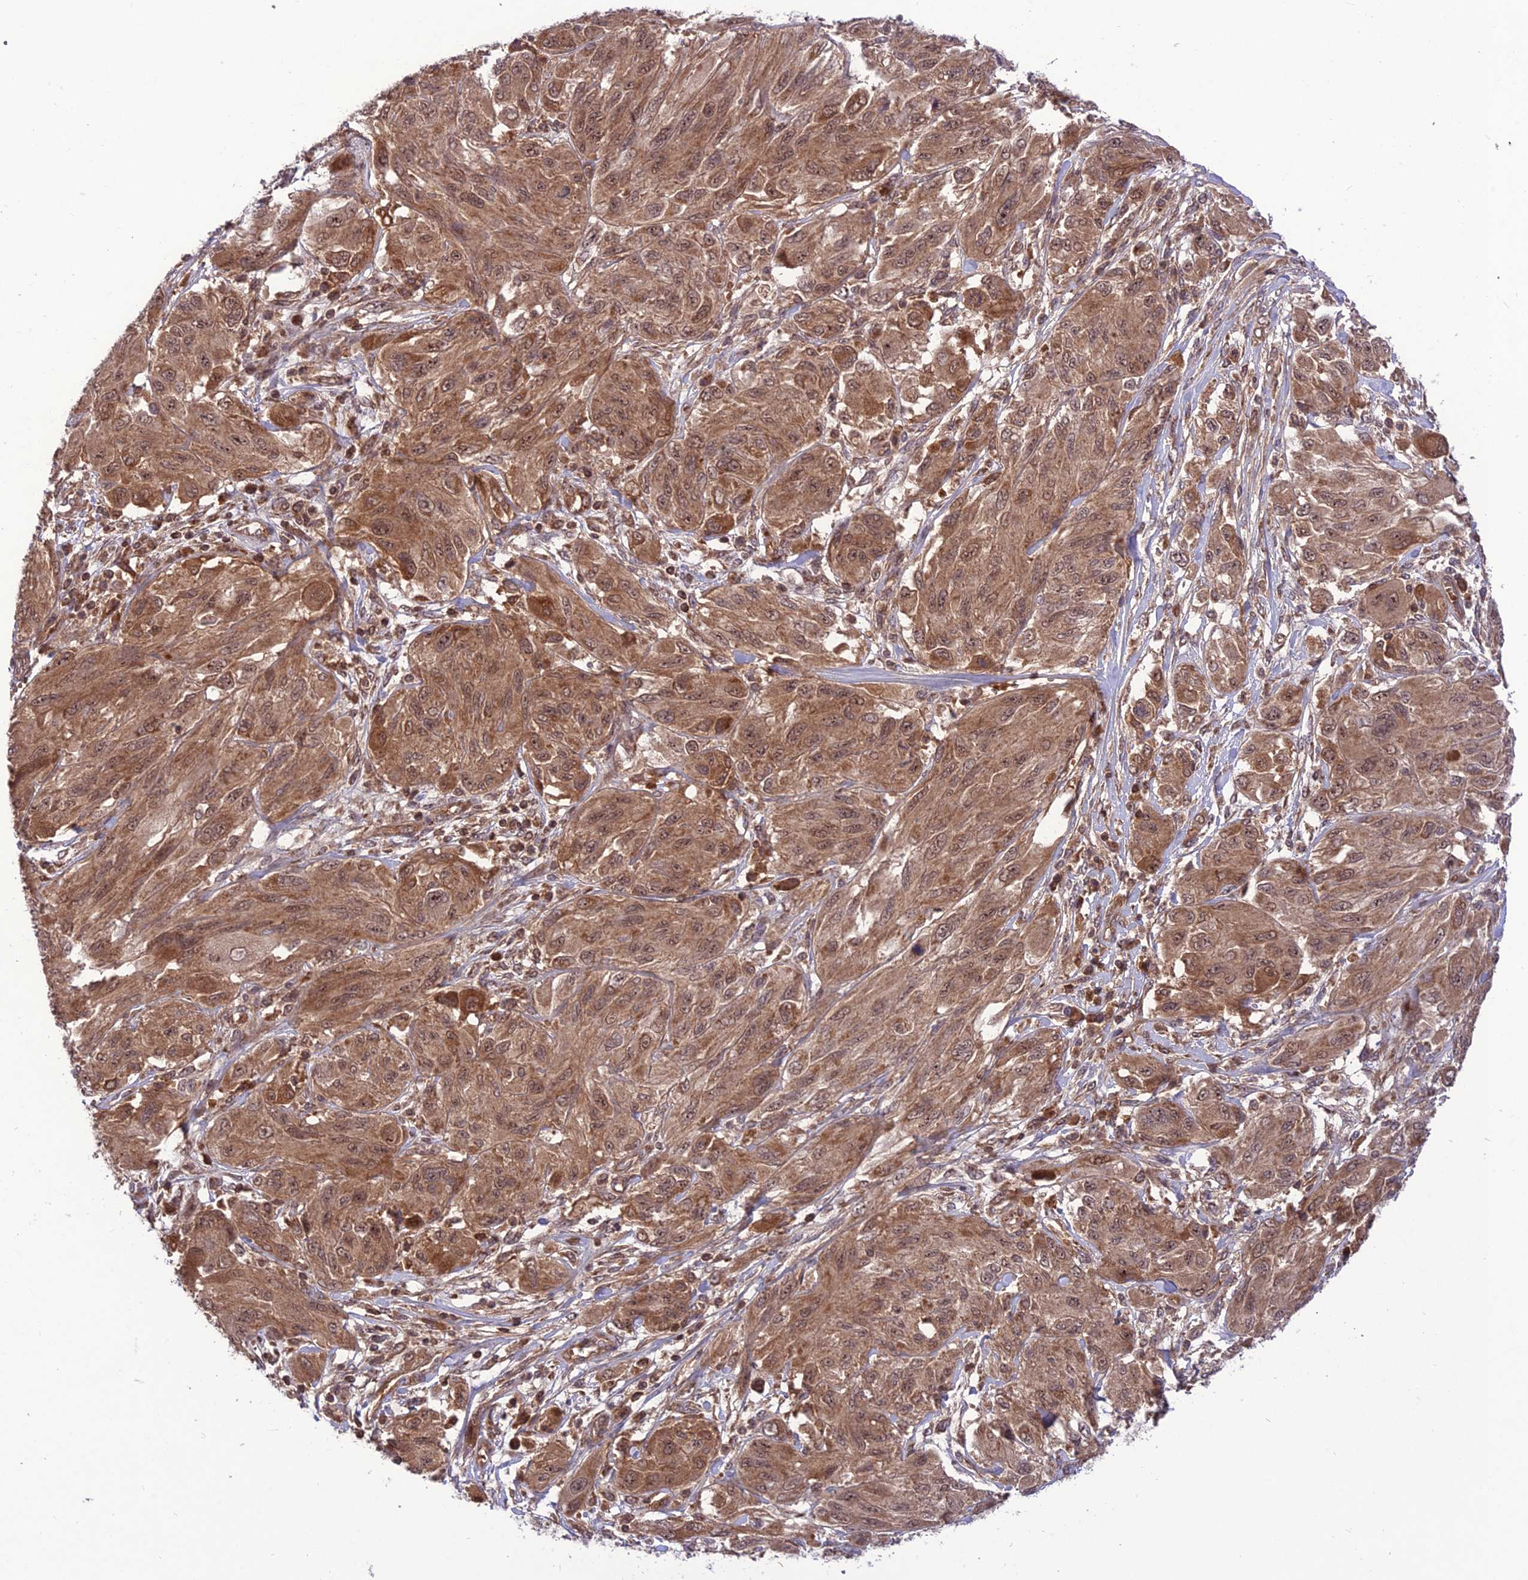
{"staining": {"intensity": "moderate", "quantity": ">75%", "location": "cytoplasmic/membranous,nuclear"}, "tissue": "melanoma", "cell_type": "Tumor cells", "image_type": "cancer", "snomed": [{"axis": "morphology", "description": "Malignant melanoma, NOS"}, {"axis": "topography", "description": "Skin"}], "caption": "Human melanoma stained for a protein (brown) reveals moderate cytoplasmic/membranous and nuclear positive staining in about >75% of tumor cells.", "gene": "NDUFC1", "patient": {"sex": "female", "age": 91}}